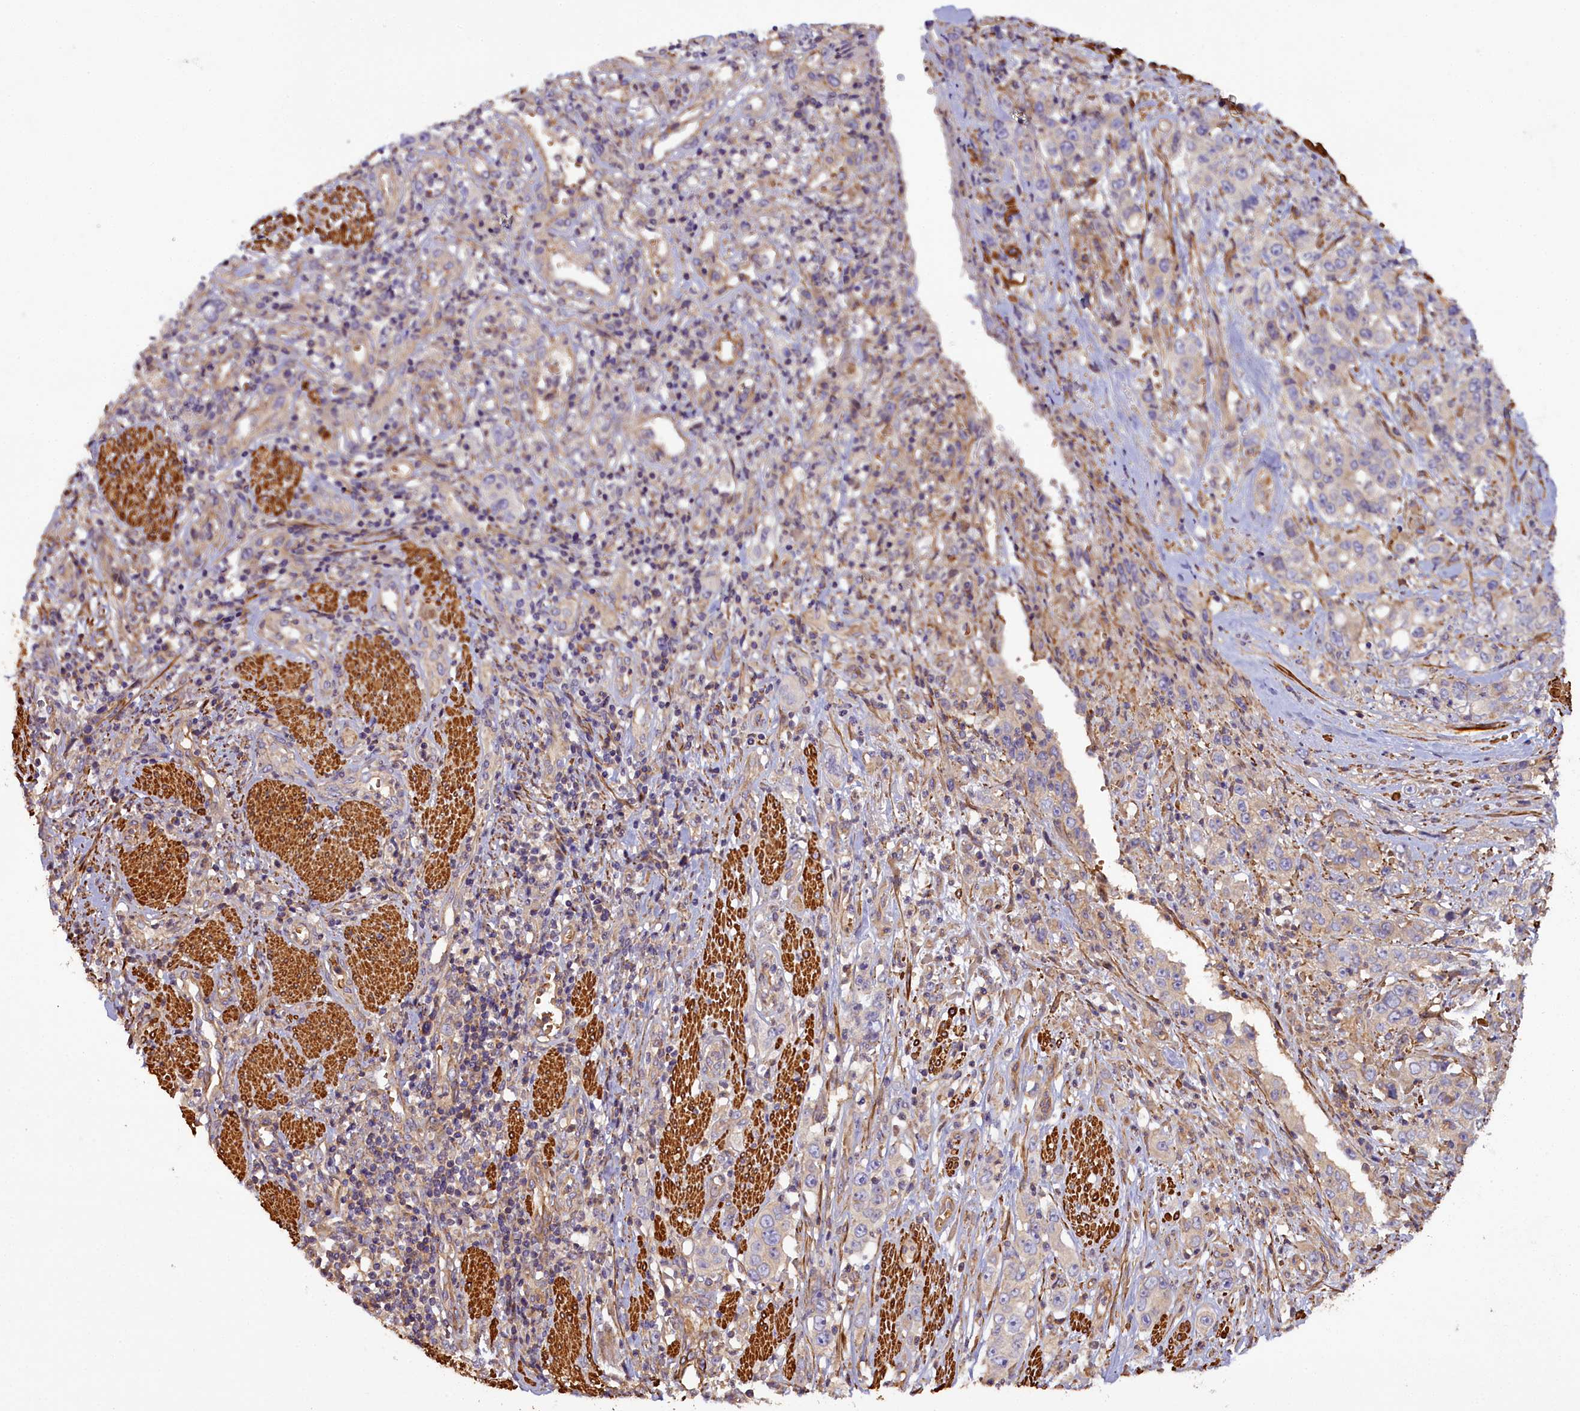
{"staining": {"intensity": "negative", "quantity": "none", "location": "none"}, "tissue": "stomach cancer", "cell_type": "Tumor cells", "image_type": "cancer", "snomed": [{"axis": "morphology", "description": "Adenocarcinoma, NOS"}, {"axis": "topography", "description": "Stomach, upper"}], "caption": "The immunohistochemistry (IHC) photomicrograph has no significant staining in tumor cells of stomach cancer (adenocarcinoma) tissue. (Brightfield microscopy of DAB immunohistochemistry at high magnification).", "gene": "FUZ", "patient": {"sex": "male", "age": 62}}